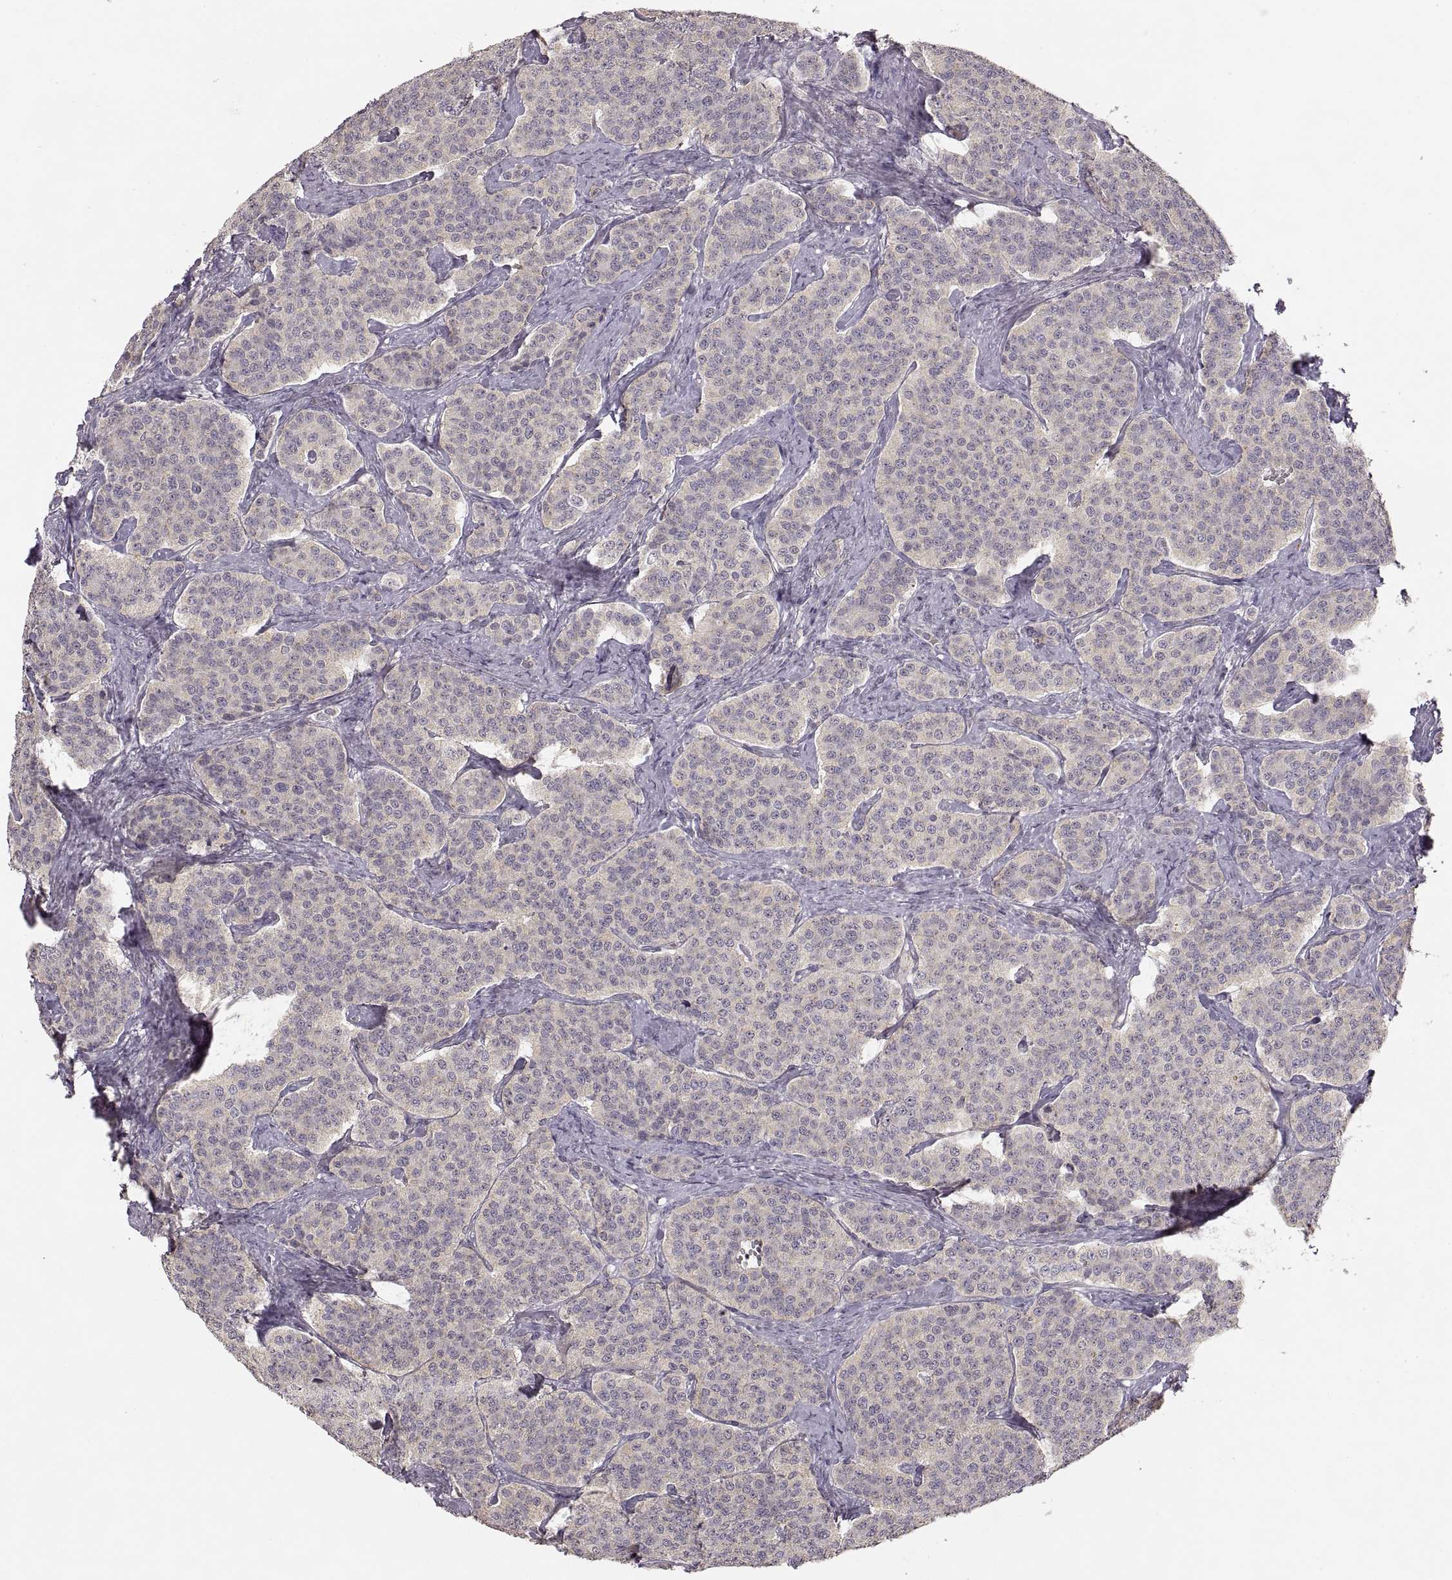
{"staining": {"intensity": "negative", "quantity": "none", "location": "none"}, "tissue": "carcinoid", "cell_type": "Tumor cells", "image_type": "cancer", "snomed": [{"axis": "morphology", "description": "Carcinoid, malignant, NOS"}, {"axis": "topography", "description": "Small intestine"}], "caption": "IHC of malignant carcinoid demonstrates no expression in tumor cells.", "gene": "LAMC2", "patient": {"sex": "female", "age": 58}}